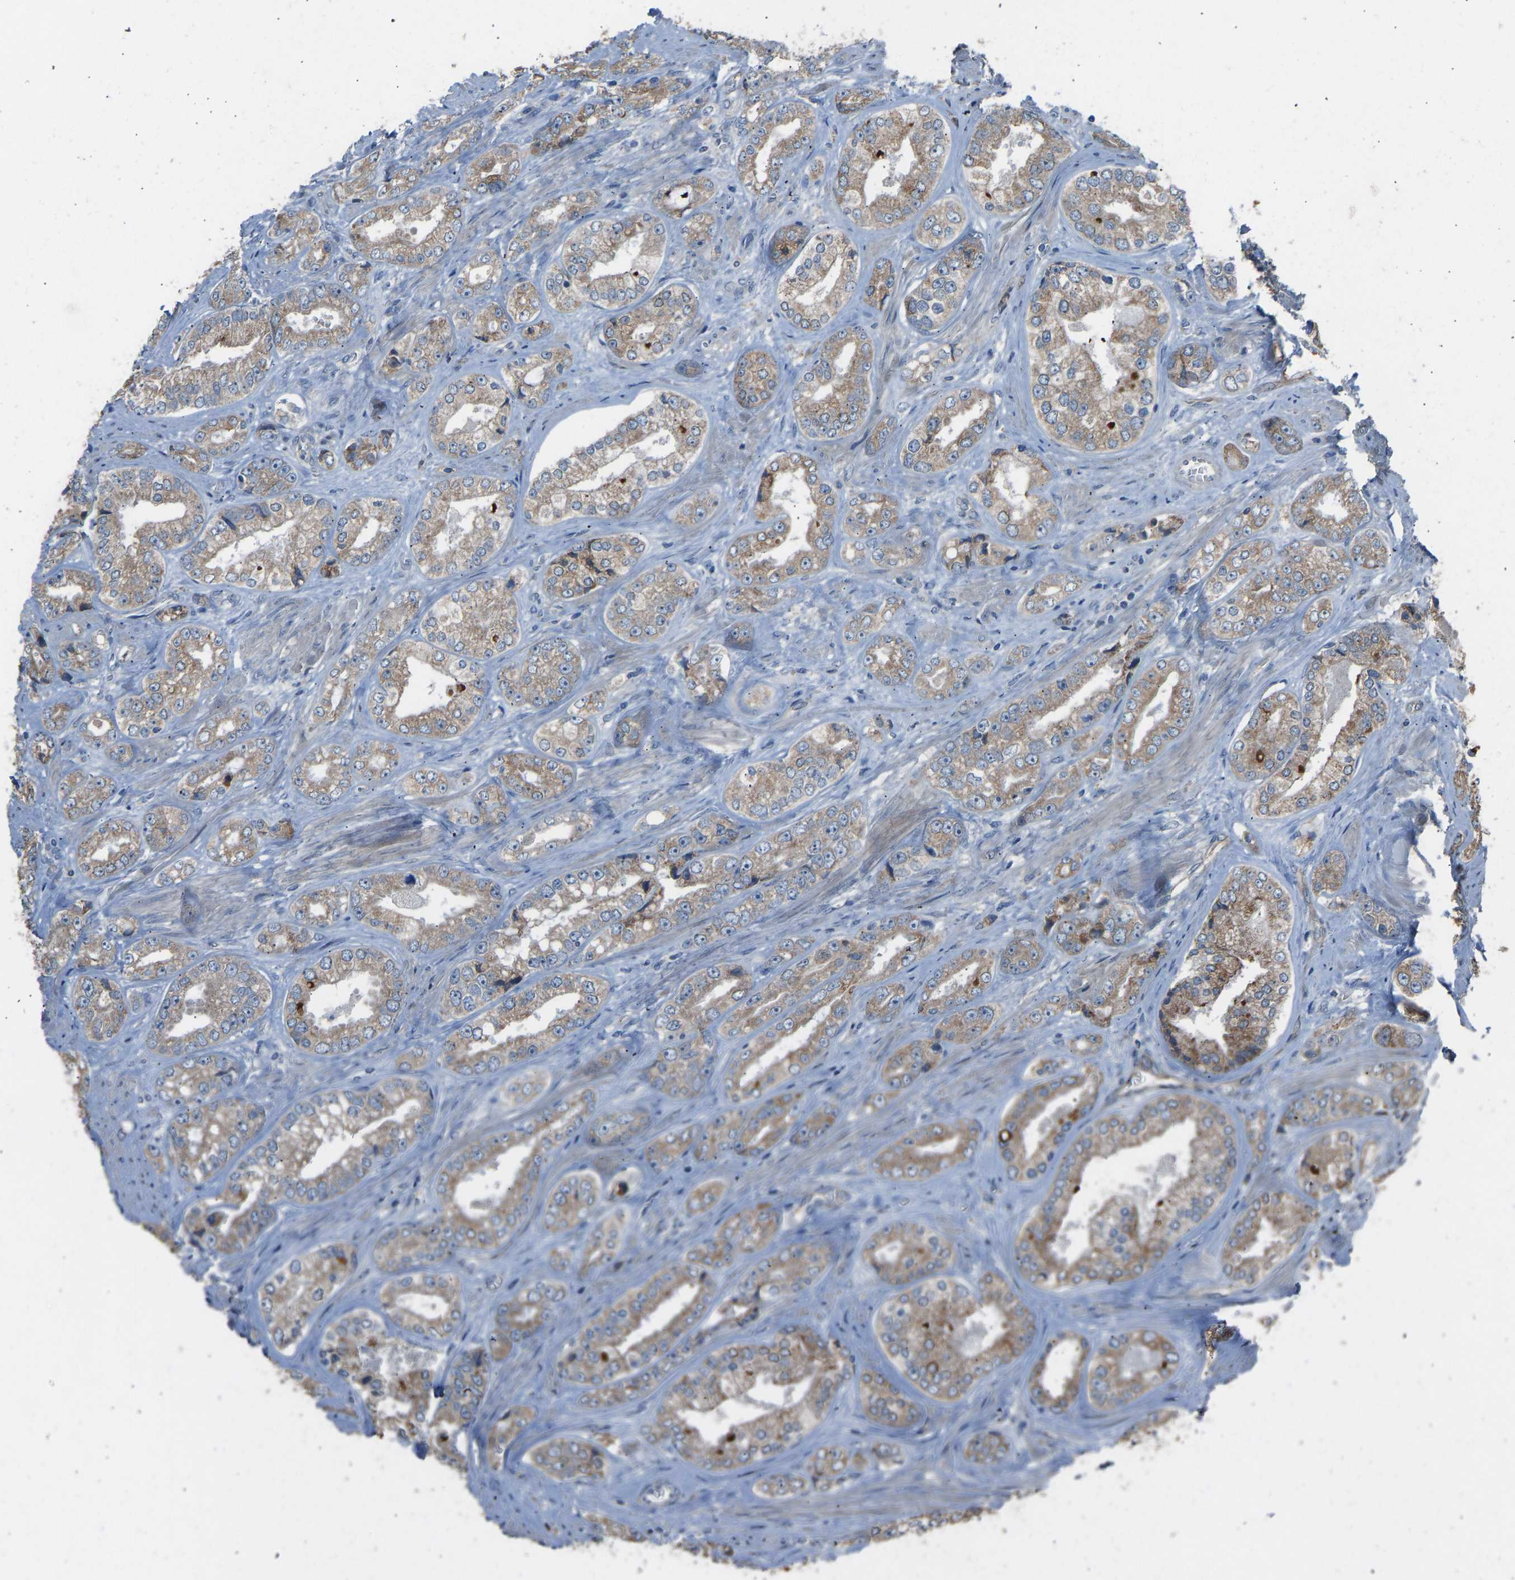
{"staining": {"intensity": "moderate", "quantity": ">75%", "location": "cytoplasmic/membranous"}, "tissue": "prostate cancer", "cell_type": "Tumor cells", "image_type": "cancer", "snomed": [{"axis": "morphology", "description": "Adenocarcinoma, High grade"}, {"axis": "topography", "description": "Prostate"}], "caption": "This is an image of IHC staining of prostate cancer (high-grade adenocarcinoma), which shows moderate expression in the cytoplasmic/membranous of tumor cells.", "gene": "TGFBR3", "patient": {"sex": "male", "age": 61}}